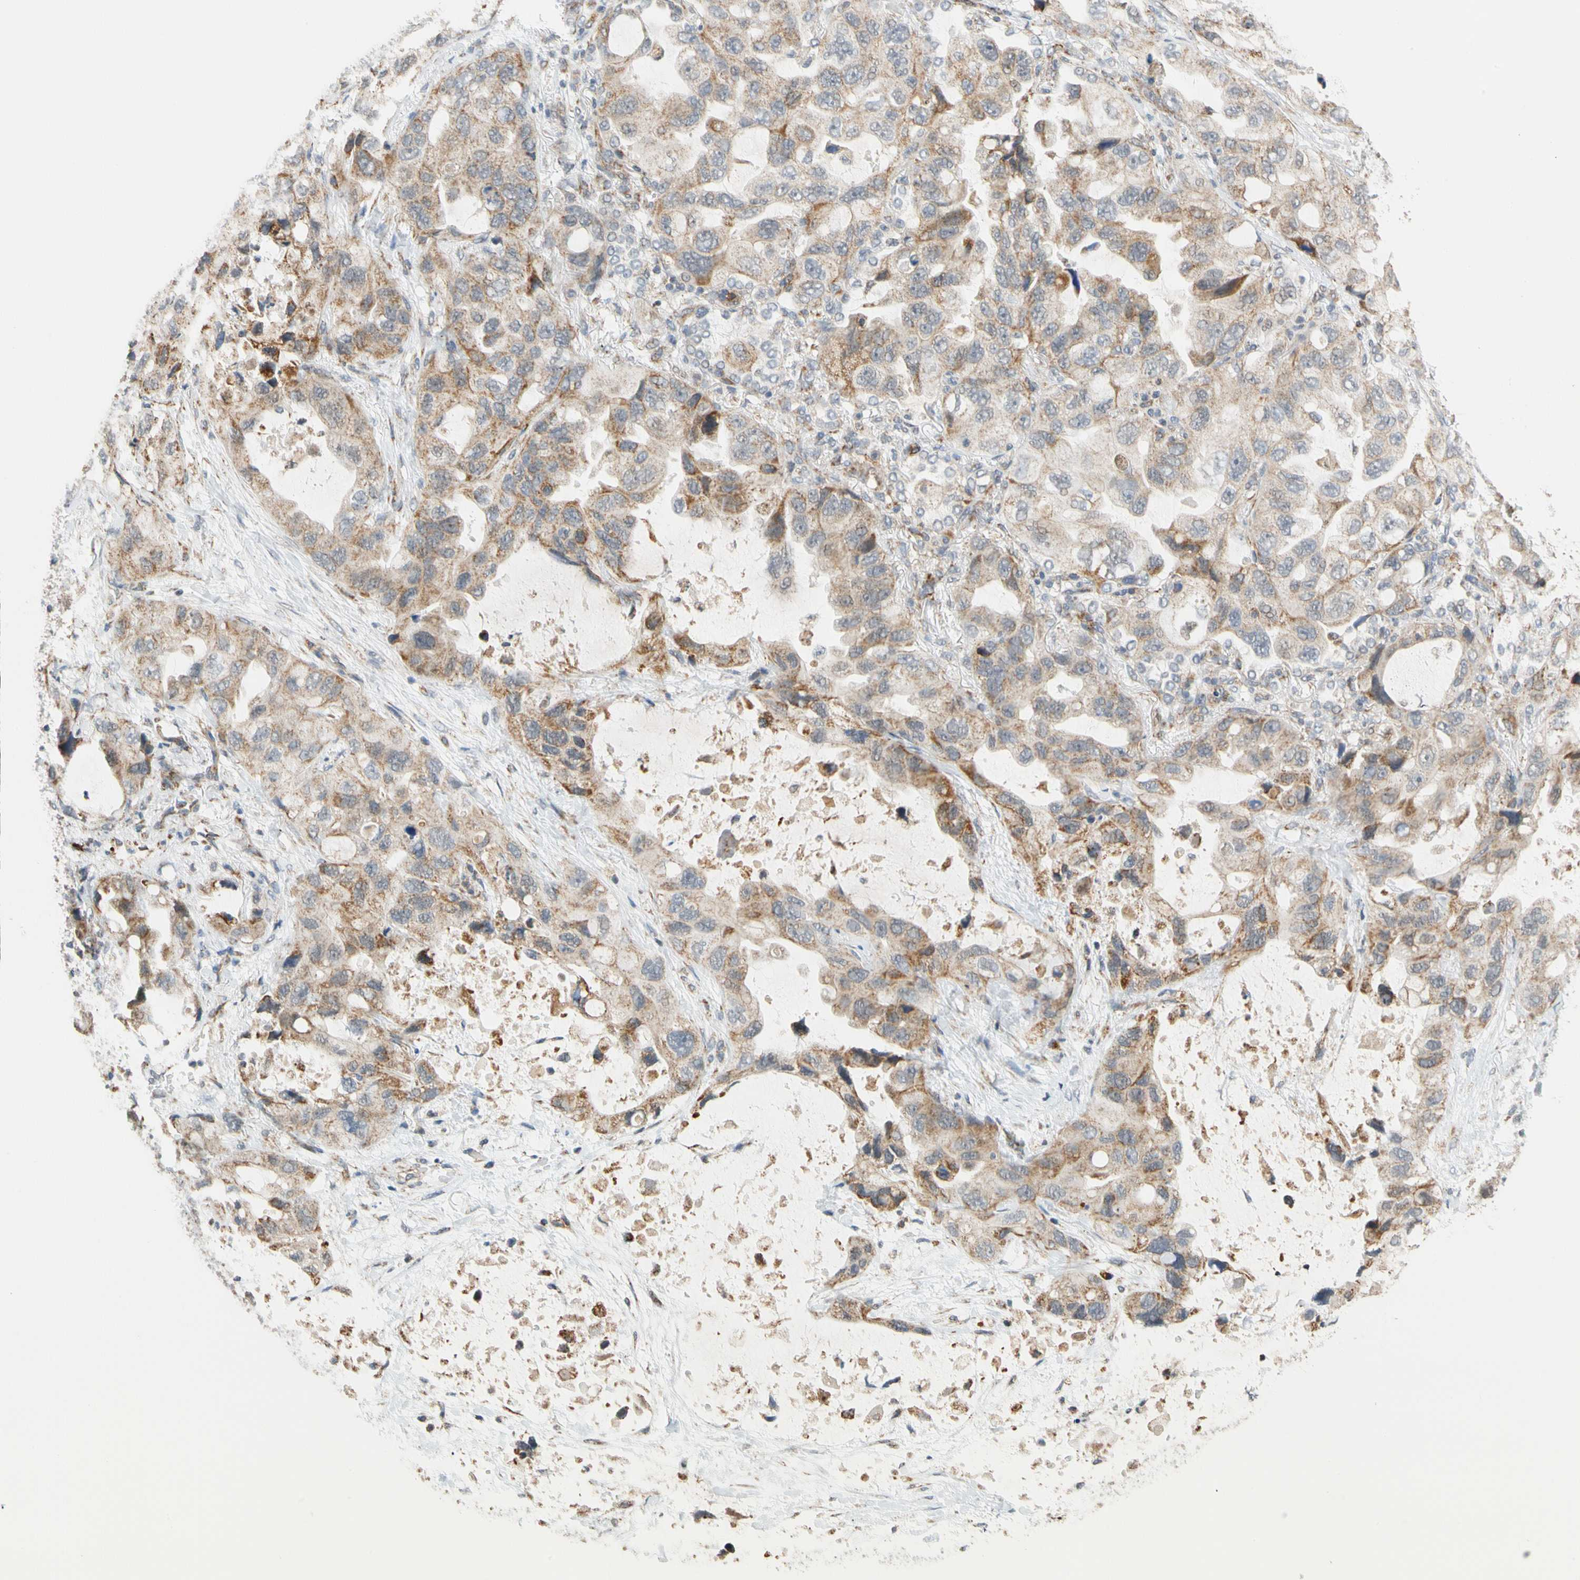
{"staining": {"intensity": "moderate", "quantity": "<25%", "location": "cytoplasmic/membranous"}, "tissue": "lung cancer", "cell_type": "Tumor cells", "image_type": "cancer", "snomed": [{"axis": "morphology", "description": "Squamous cell carcinoma, NOS"}, {"axis": "topography", "description": "Lung"}], "caption": "Protein staining exhibits moderate cytoplasmic/membranous staining in about <25% of tumor cells in squamous cell carcinoma (lung).", "gene": "SFXN3", "patient": {"sex": "female", "age": 73}}